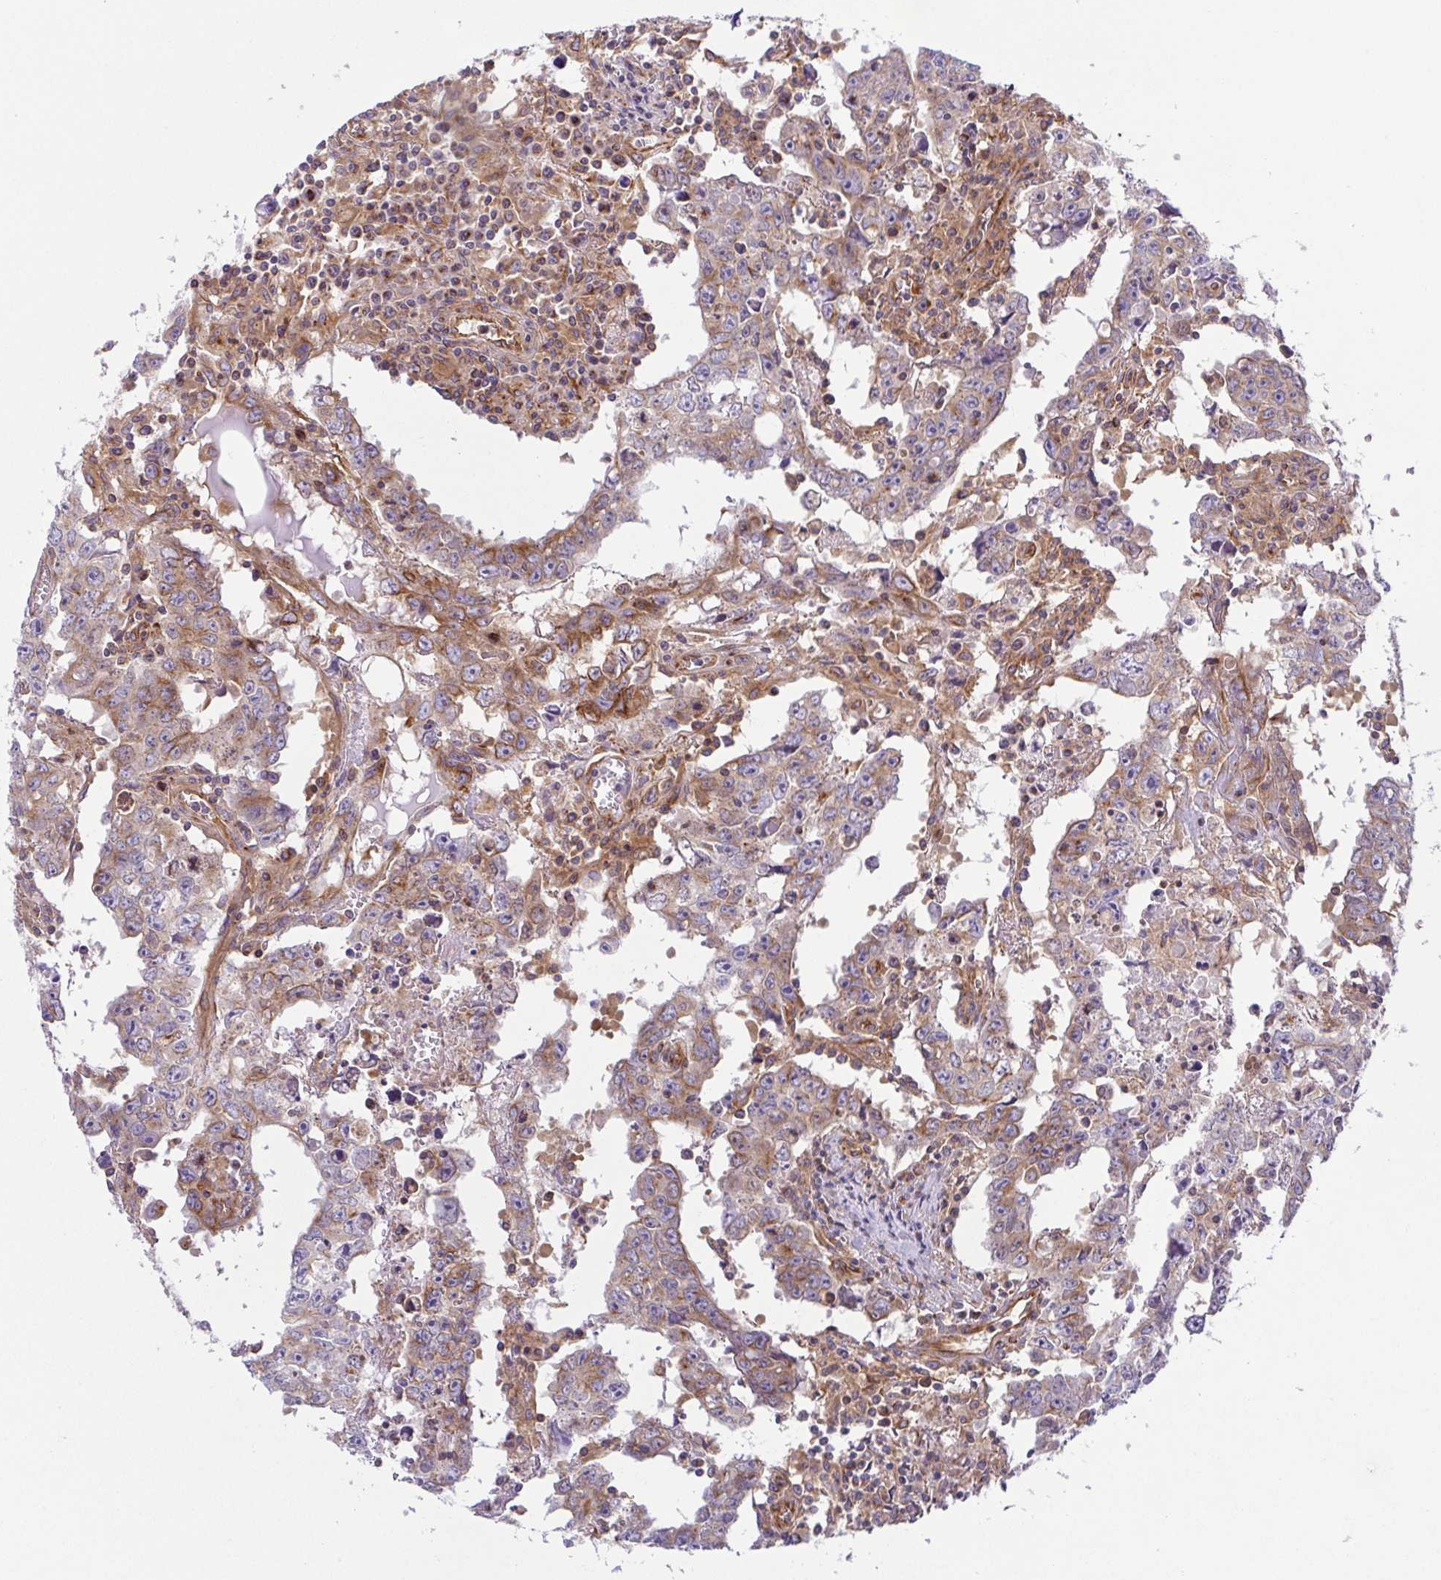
{"staining": {"intensity": "moderate", "quantity": "<25%", "location": "cytoplasmic/membranous"}, "tissue": "testis cancer", "cell_type": "Tumor cells", "image_type": "cancer", "snomed": [{"axis": "morphology", "description": "Carcinoma, Embryonal, NOS"}, {"axis": "topography", "description": "Testis"}], "caption": "Tumor cells exhibit low levels of moderate cytoplasmic/membranous staining in approximately <25% of cells in human testis embryonal carcinoma.", "gene": "KIF5B", "patient": {"sex": "male", "age": 22}}